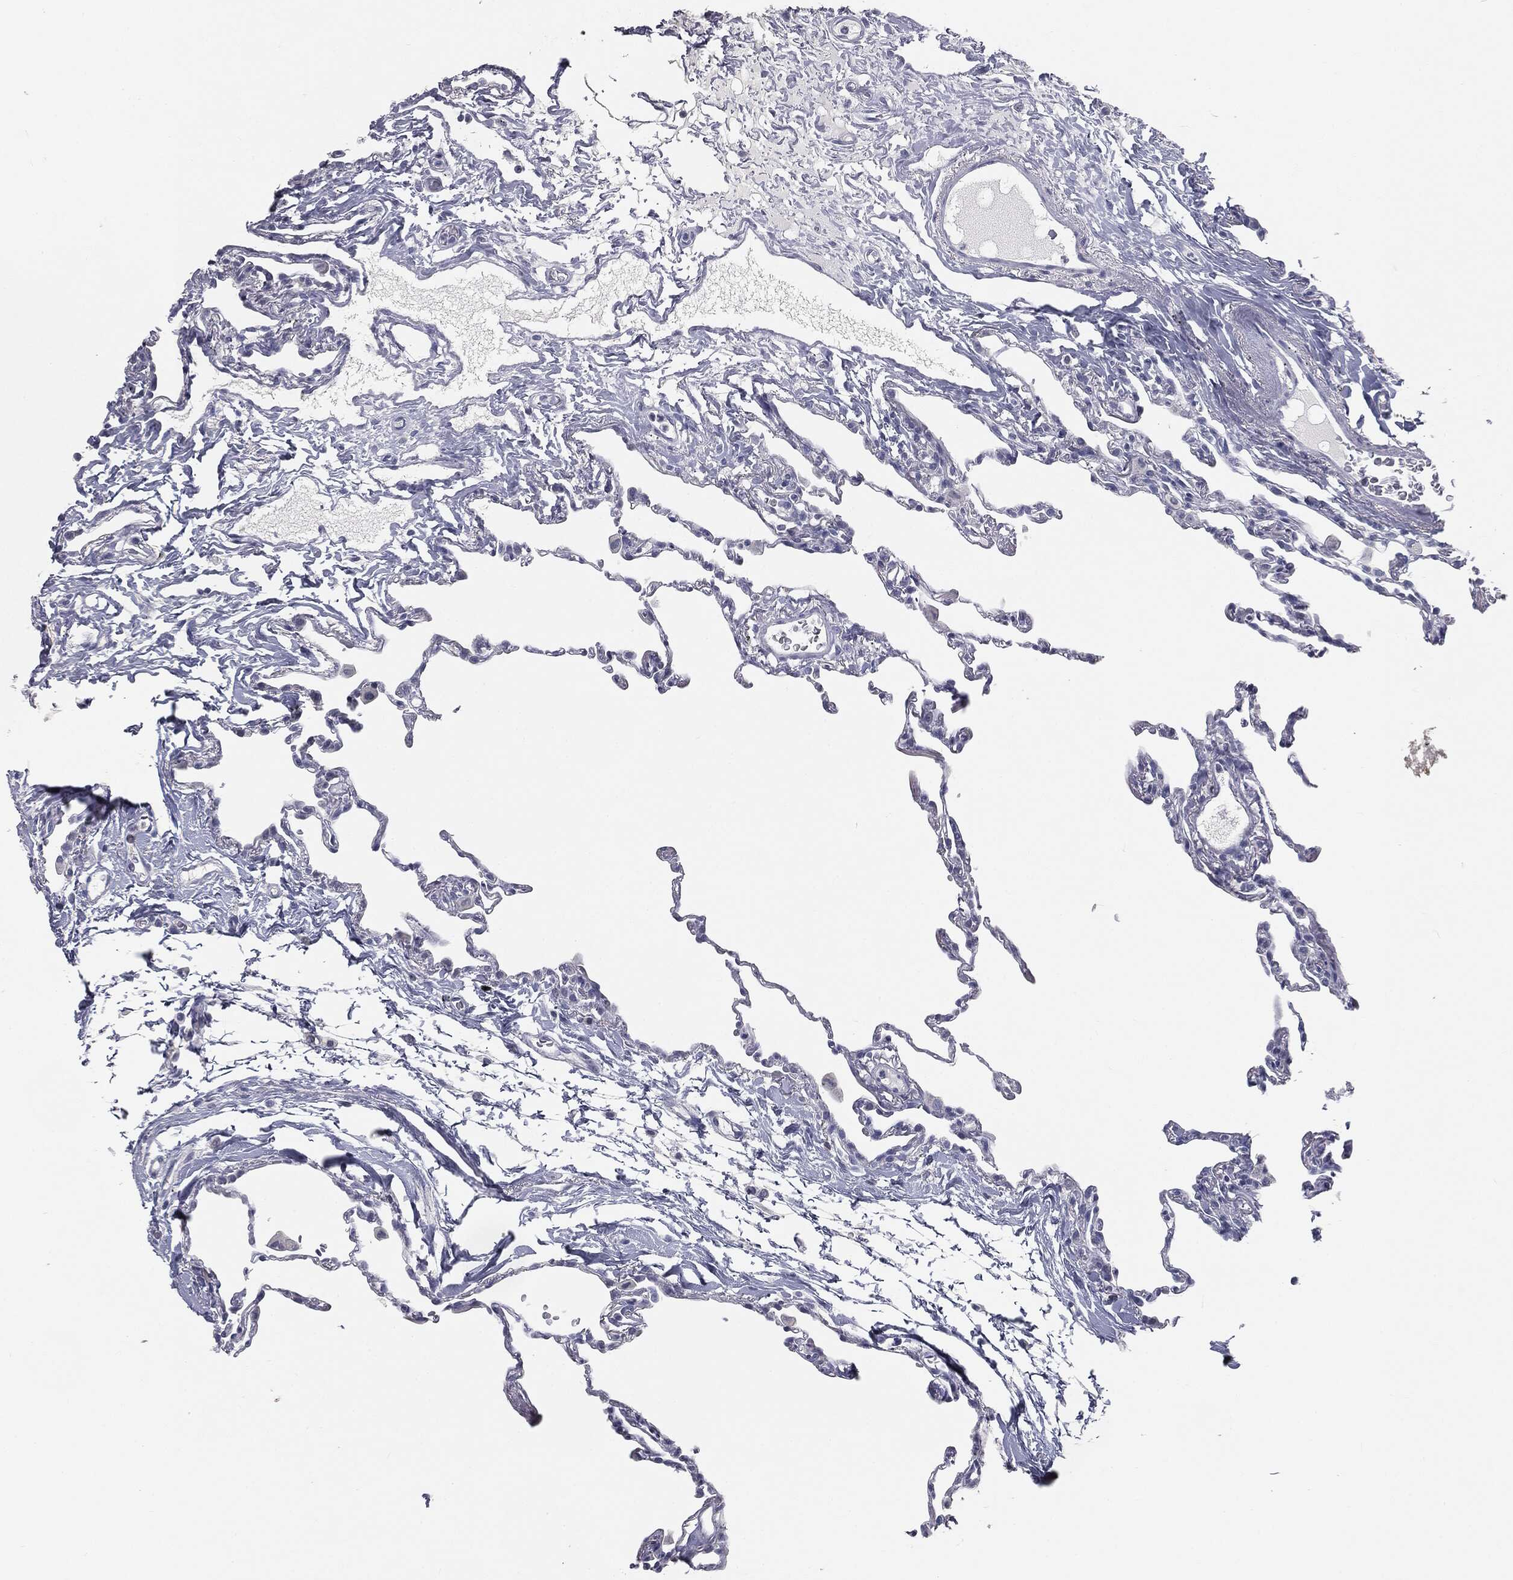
{"staining": {"intensity": "negative", "quantity": "none", "location": "none"}, "tissue": "lung", "cell_type": "Alveolar cells", "image_type": "normal", "snomed": [{"axis": "morphology", "description": "Normal tissue, NOS"}, {"axis": "topography", "description": "Lung"}], "caption": "The photomicrograph exhibits no significant staining in alveolar cells of lung.", "gene": "PRAME", "patient": {"sex": "female", "age": 57}}